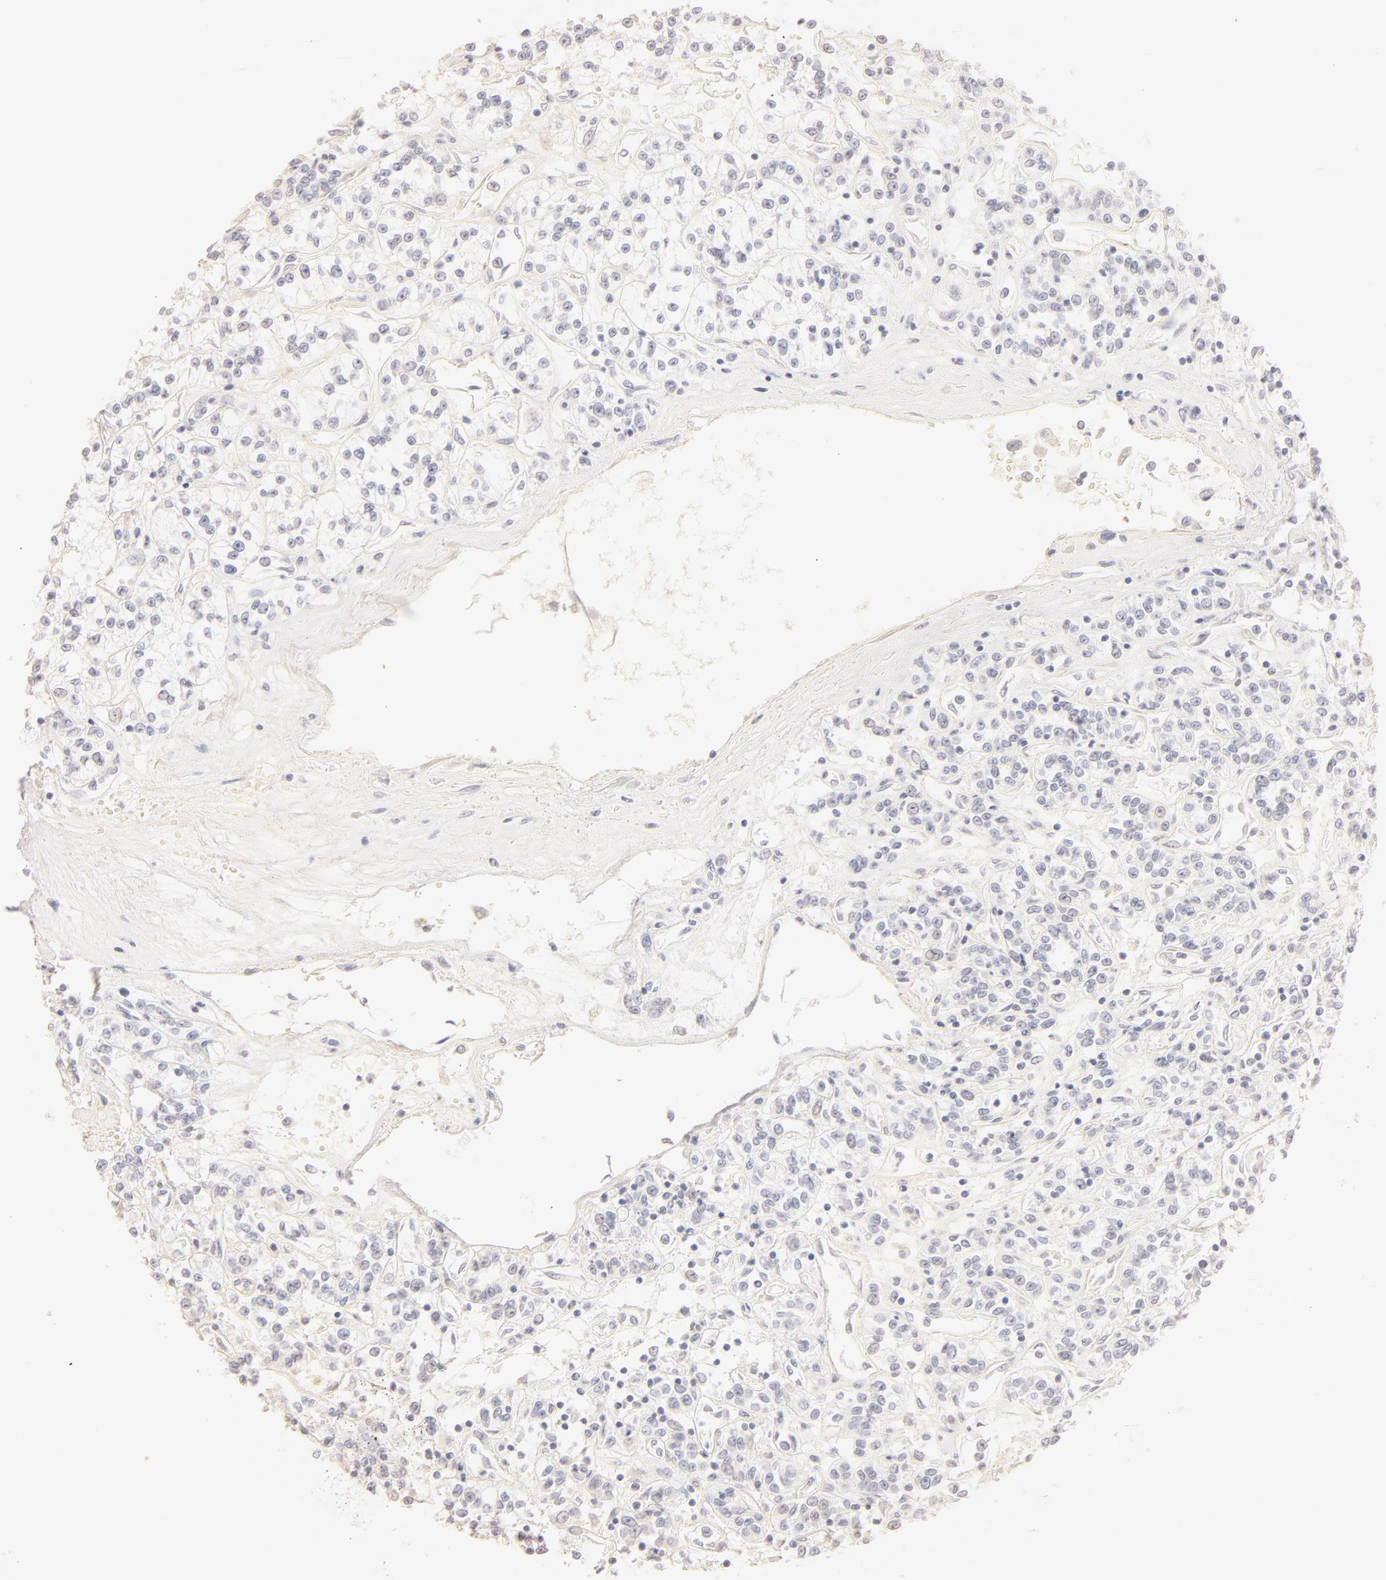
{"staining": {"intensity": "negative", "quantity": "none", "location": "none"}, "tissue": "renal cancer", "cell_type": "Tumor cells", "image_type": "cancer", "snomed": [{"axis": "morphology", "description": "Adenocarcinoma, NOS"}, {"axis": "topography", "description": "Kidney"}], "caption": "Protein analysis of renal cancer exhibits no significant positivity in tumor cells.", "gene": "LGALS7B", "patient": {"sex": "female", "age": 76}}